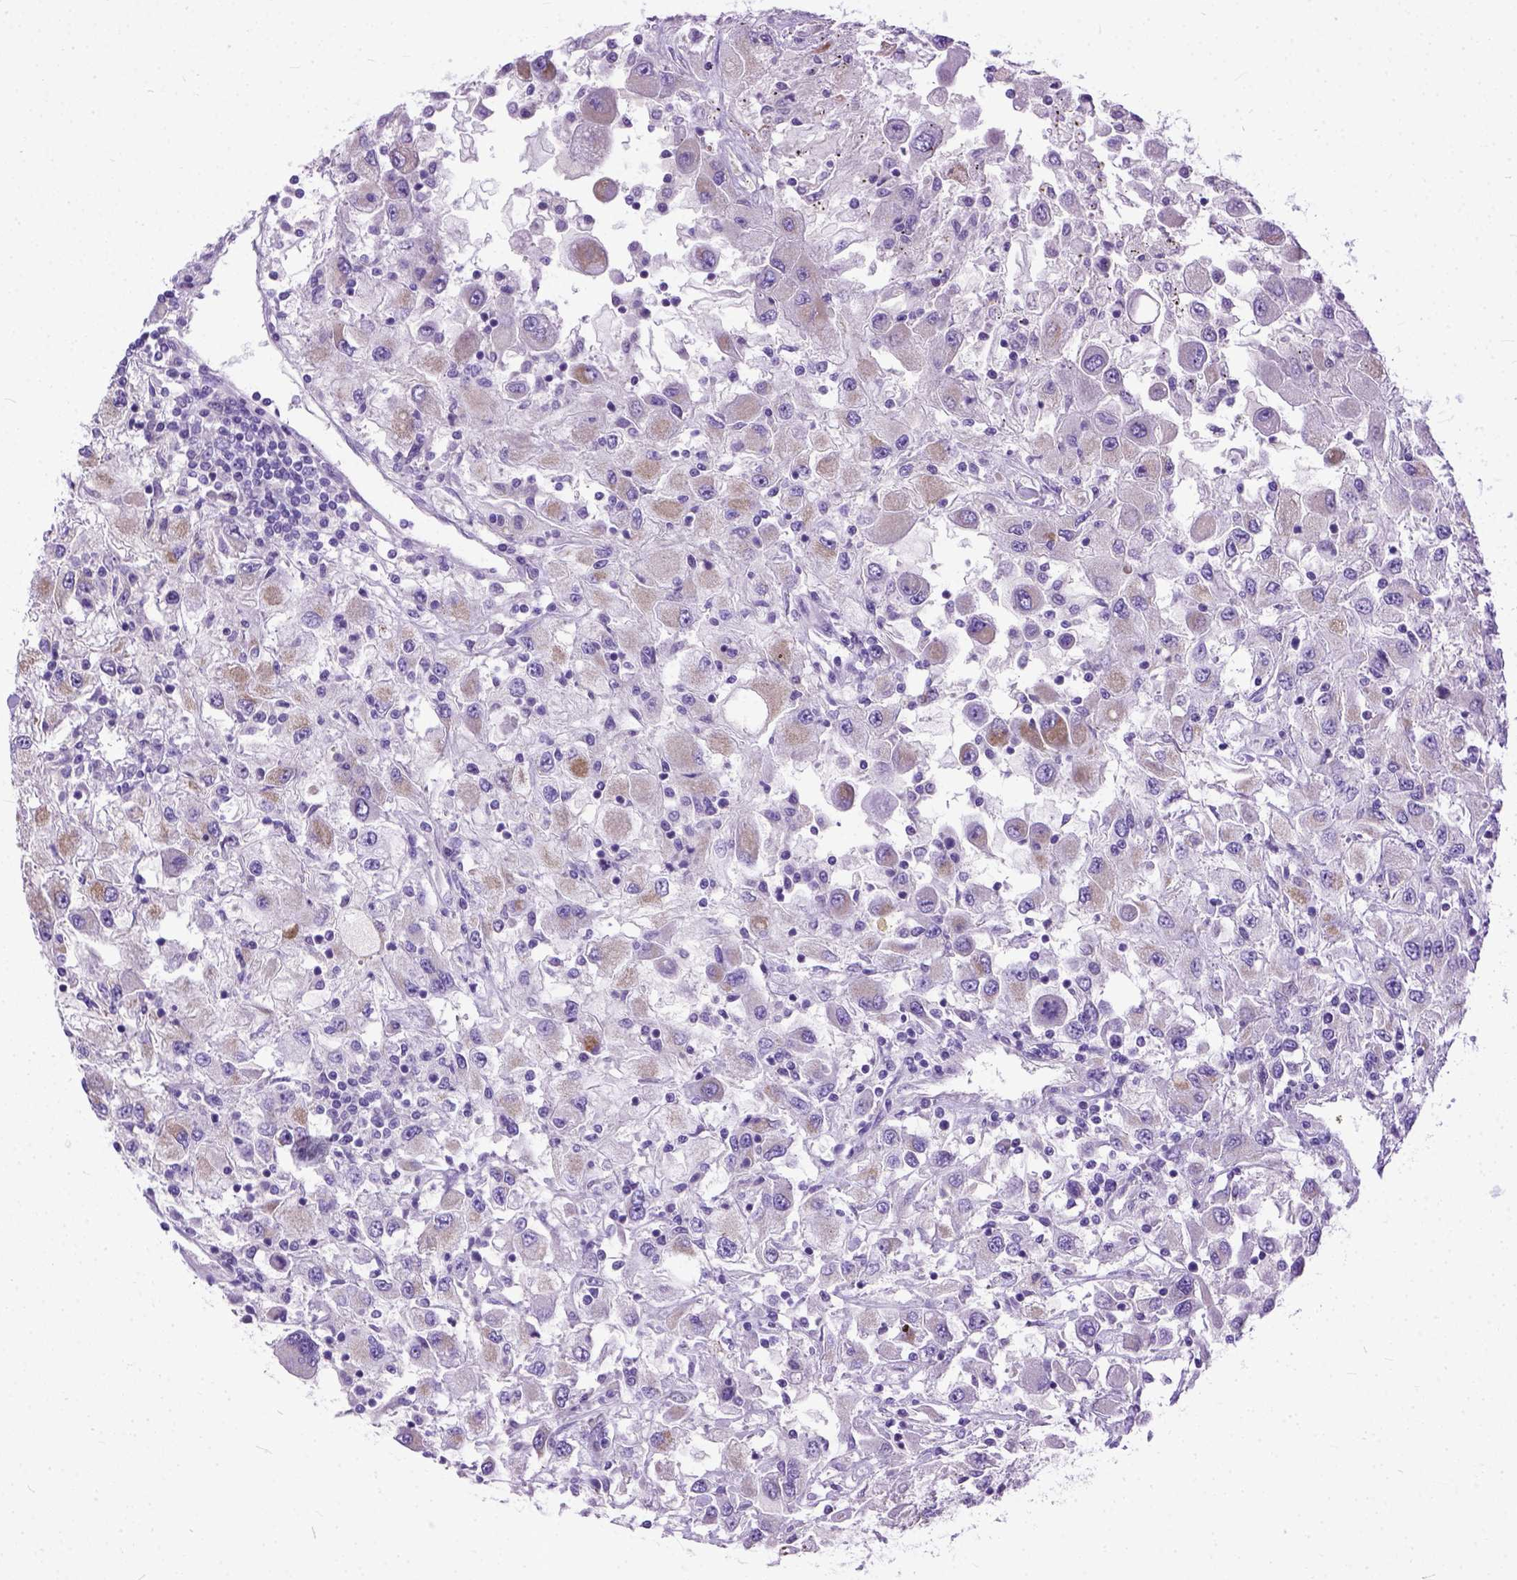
{"staining": {"intensity": "negative", "quantity": "none", "location": "none"}, "tissue": "renal cancer", "cell_type": "Tumor cells", "image_type": "cancer", "snomed": [{"axis": "morphology", "description": "Adenocarcinoma, NOS"}, {"axis": "topography", "description": "Kidney"}], "caption": "Human renal adenocarcinoma stained for a protein using IHC exhibits no positivity in tumor cells.", "gene": "PLK5", "patient": {"sex": "female", "age": 67}}